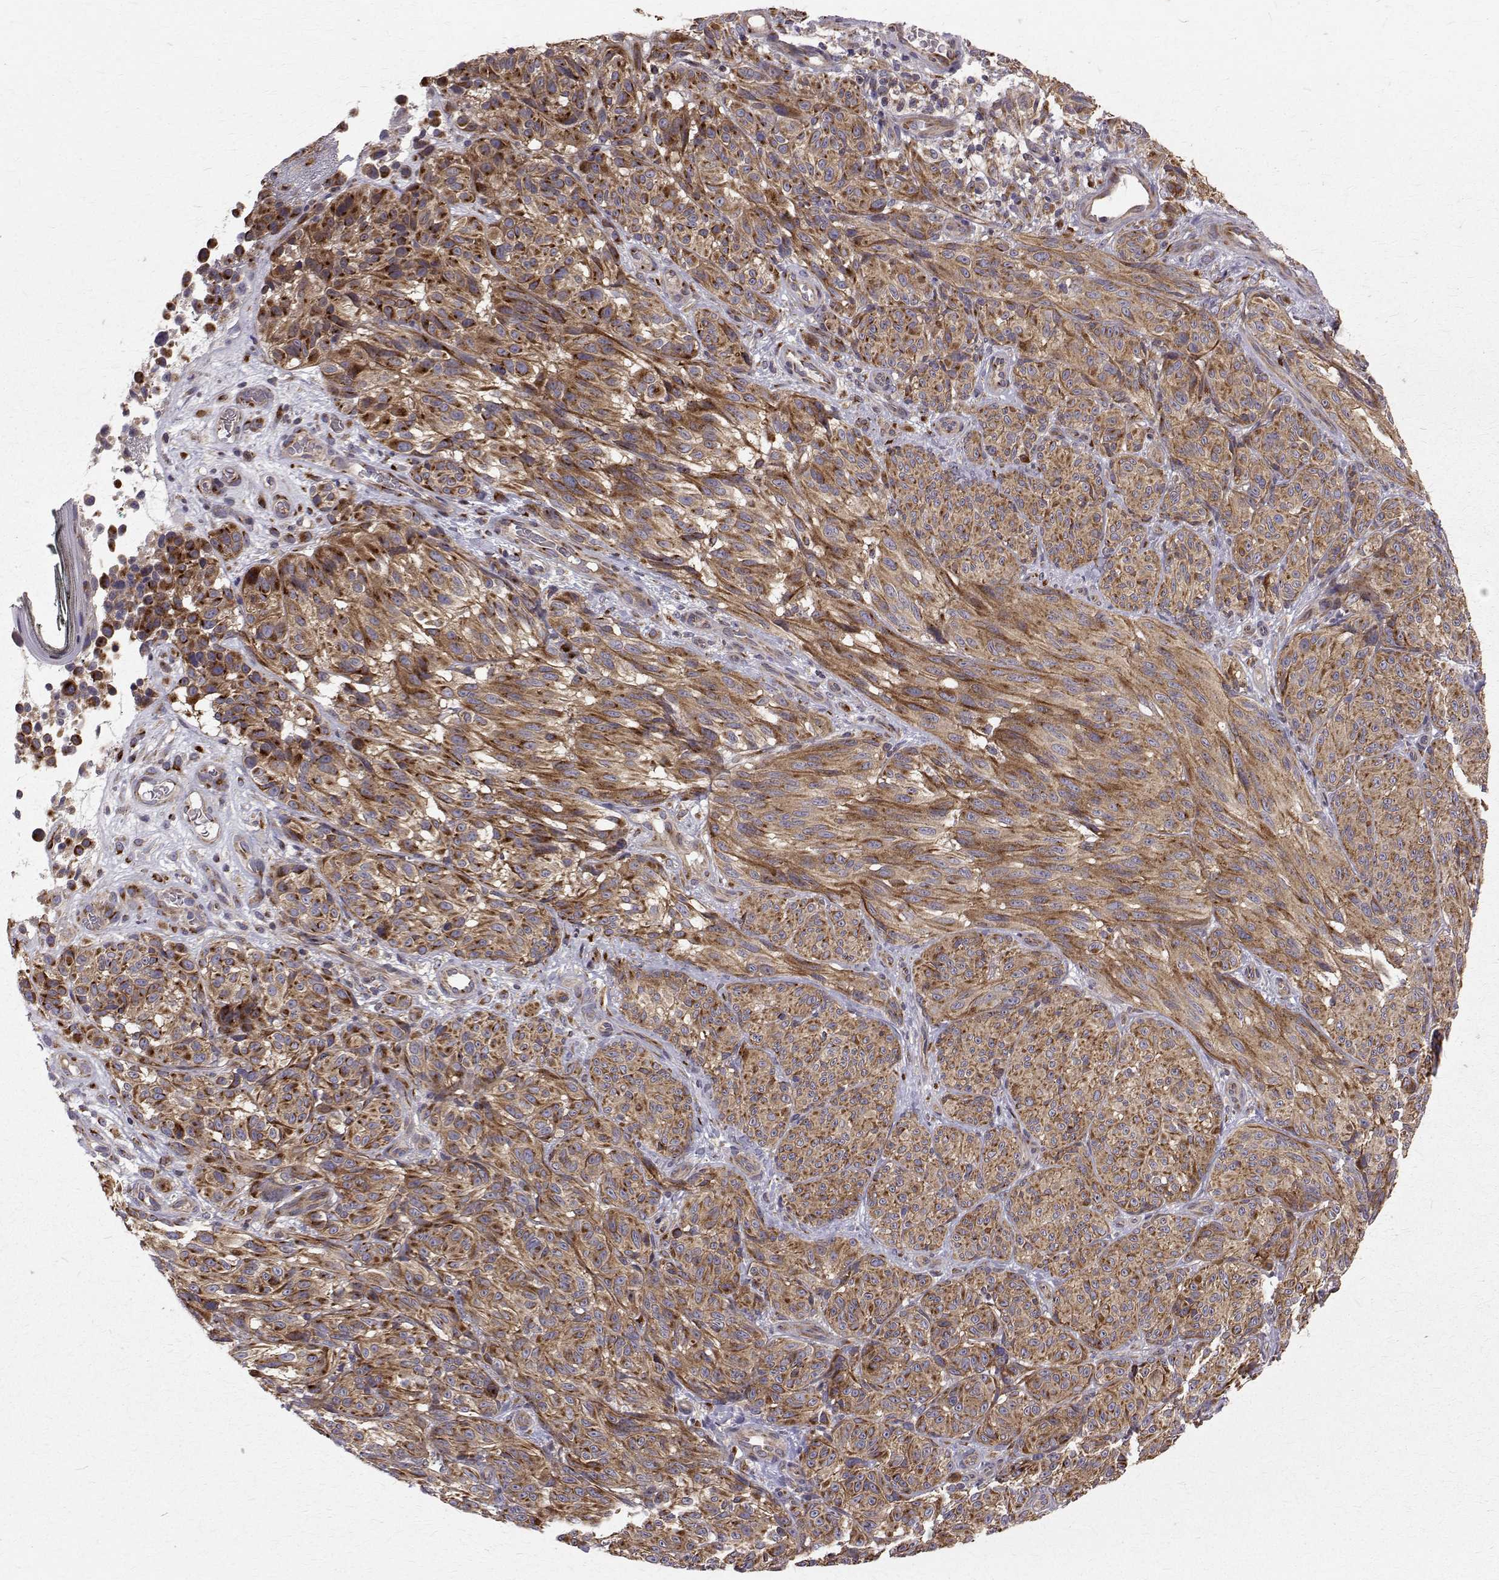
{"staining": {"intensity": "moderate", "quantity": ">75%", "location": "cytoplasmic/membranous"}, "tissue": "melanoma", "cell_type": "Tumor cells", "image_type": "cancer", "snomed": [{"axis": "morphology", "description": "Malignant melanoma, NOS"}, {"axis": "topography", "description": "Skin"}], "caption": "A brown stain labels moderate cytoplasmic/membranous staining of a protein in malignant melanoma tumor cells. Immunohistochemistry (ihc) stains the protein in brown and the nuclei are stained blue.", "gene": "ARFGAP1", "patient": {"sex": "female", "age": 85}}